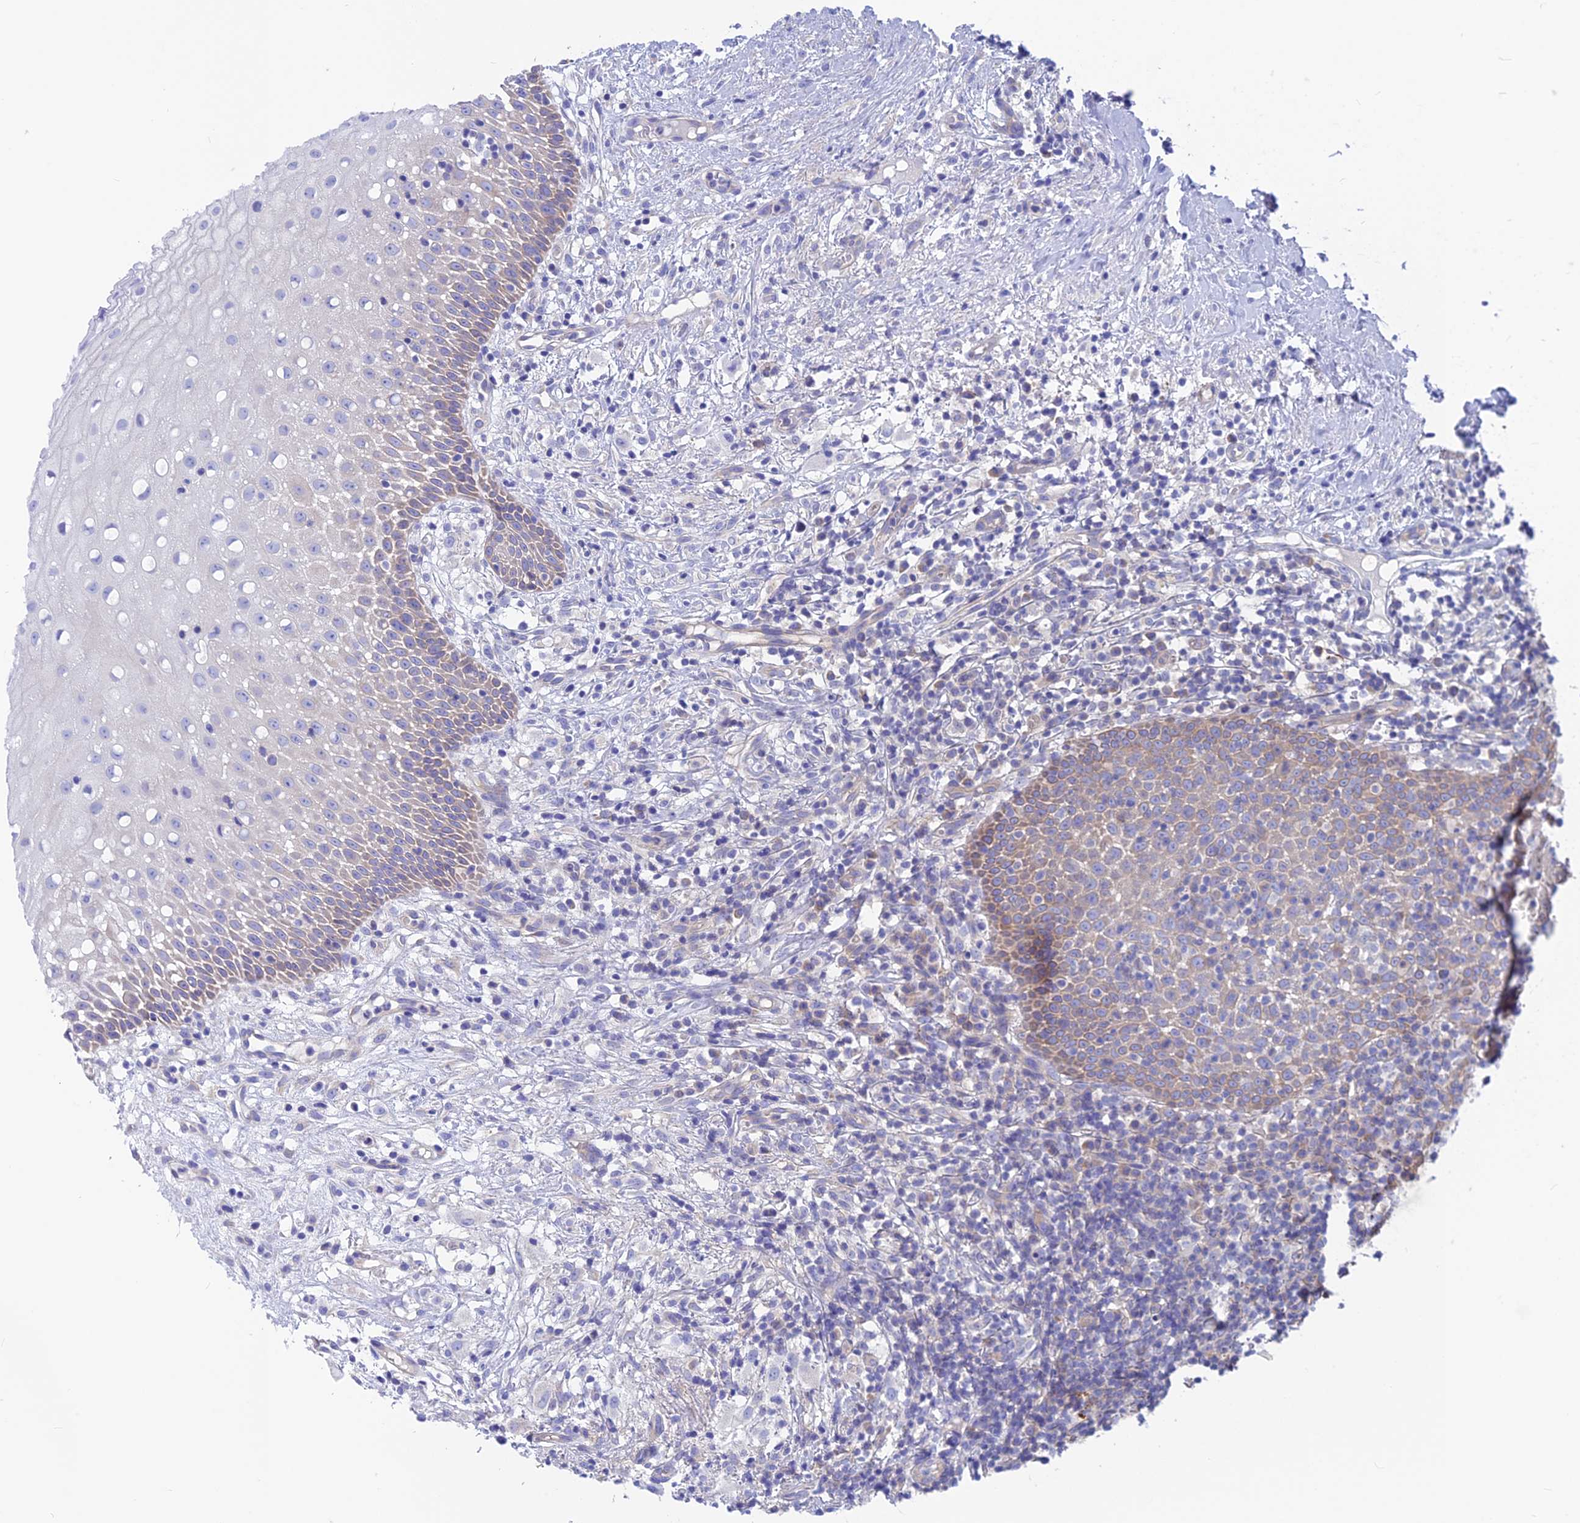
{"staining": {"intensity": "weak", "quantity": "<25%", "location": "cytoplasmic/membranous"}, "tissue": "oral mucosa", "cell_type": "Squamous epithelial cells", "image_type": "normal", "snomed": [{"axis": "morphology", "description": "Normal tissue, NOS"}, {"axis": "topography", "description": "Oral tissue"}], "caption": "Immunohistochemistry (IHC) histopathology image of benign human oral mucosa stained for a protein (brown), which demonstrates no positivity in squamous epithelial cells.", "gene": "LZTFL1", "patient": {"sex": "female", "age": 69}}